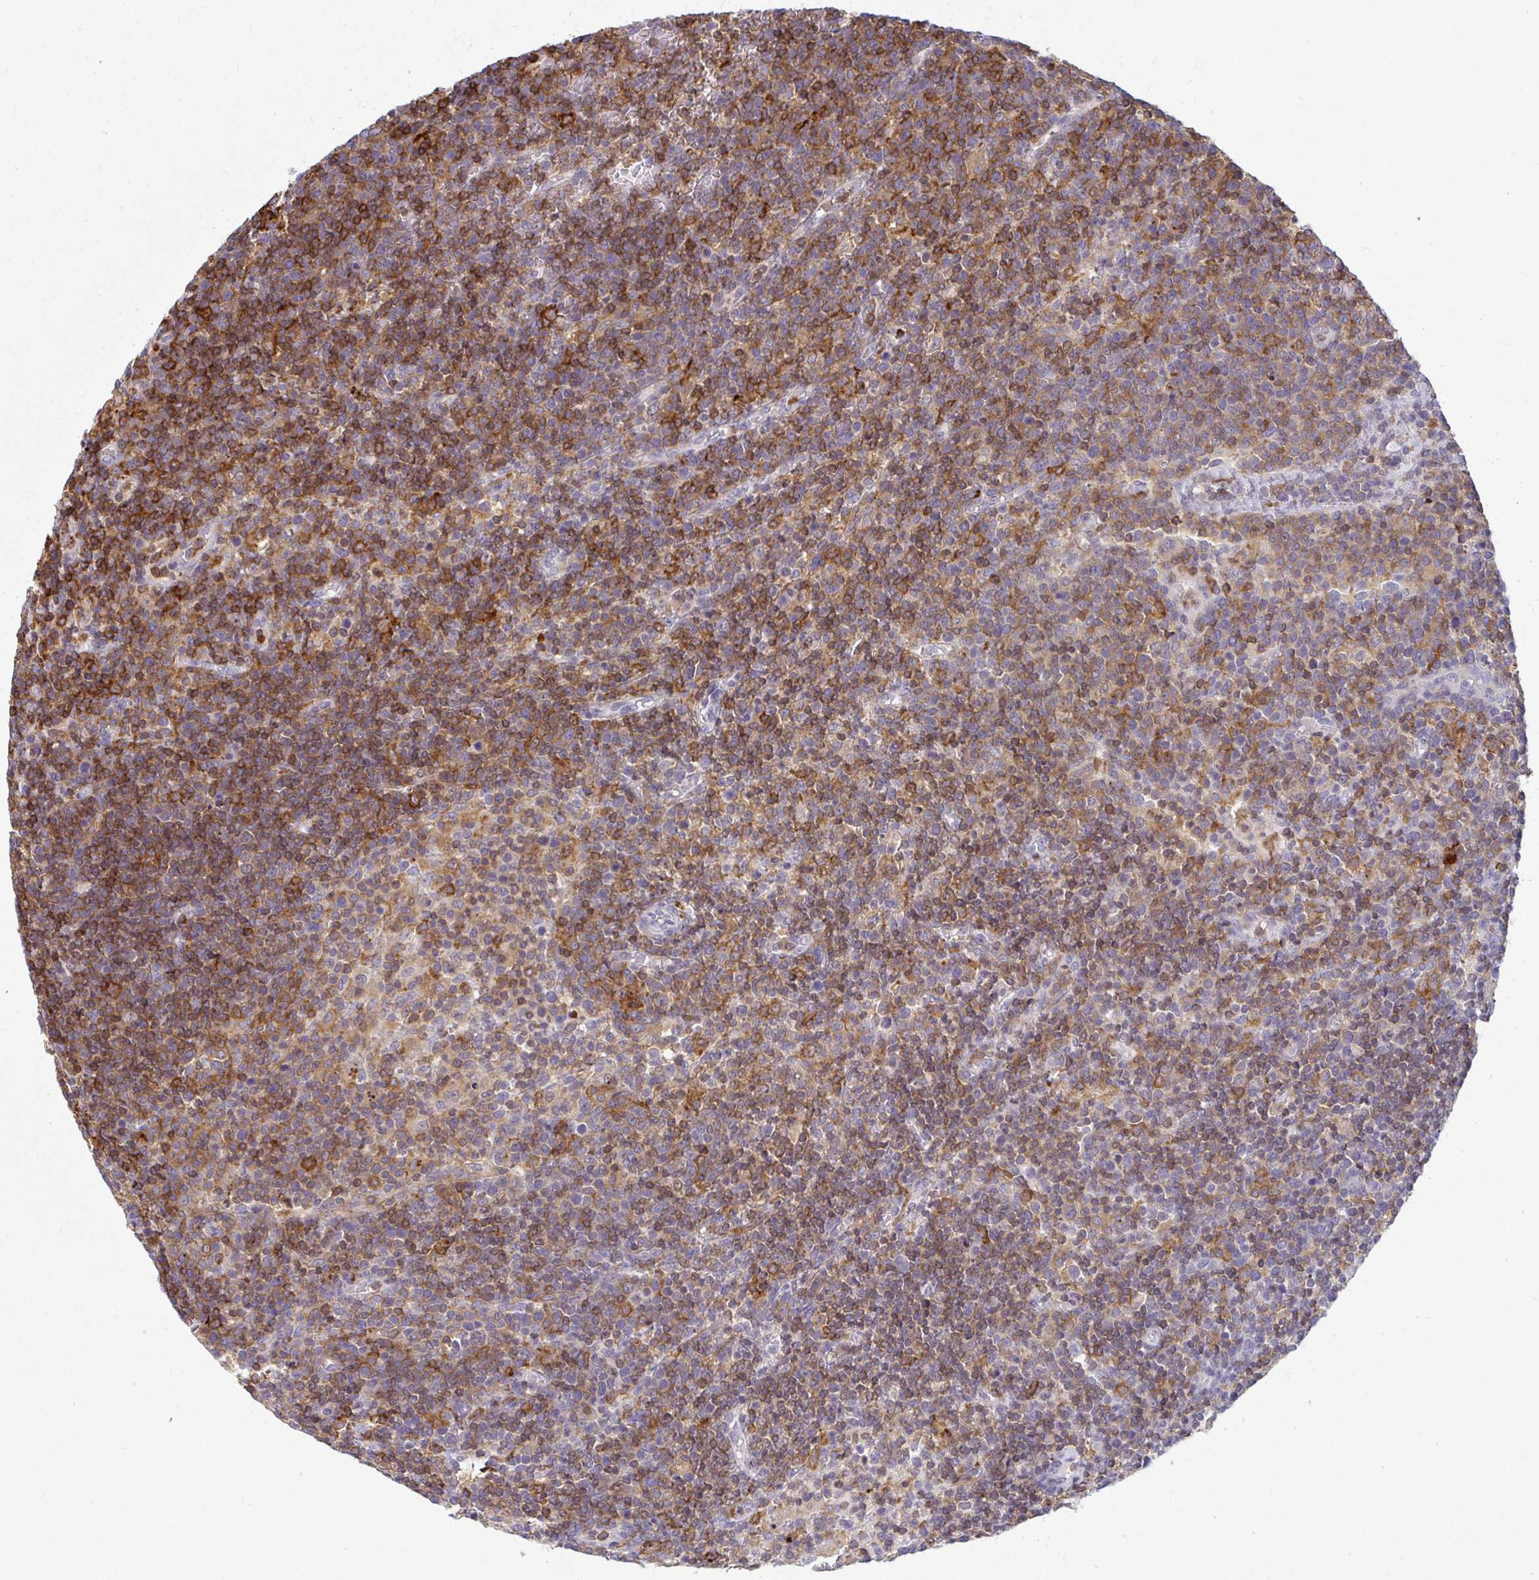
{"staining": {"intensity": "moderate", "quantity": ">75%", "location": "cytoplasmic/membranous"}, "tissue": "lymphoma", "cell_type": "Tumor cells", "image_type": "cancer", "snomed": [{"axis": "morphology", "description": "Malignant lymphoma, non-Hodgkin's type, High grade"}, {"axis": "topography", "description": "Lymph node"}], "caption": "A medium amount of moderate cytoplasmic/membranous expression is identified in about >75% of tumor cells in lymphoma tissue.", "gene": "AP5M1", "patient": {"sex": "male", "age": 61}}